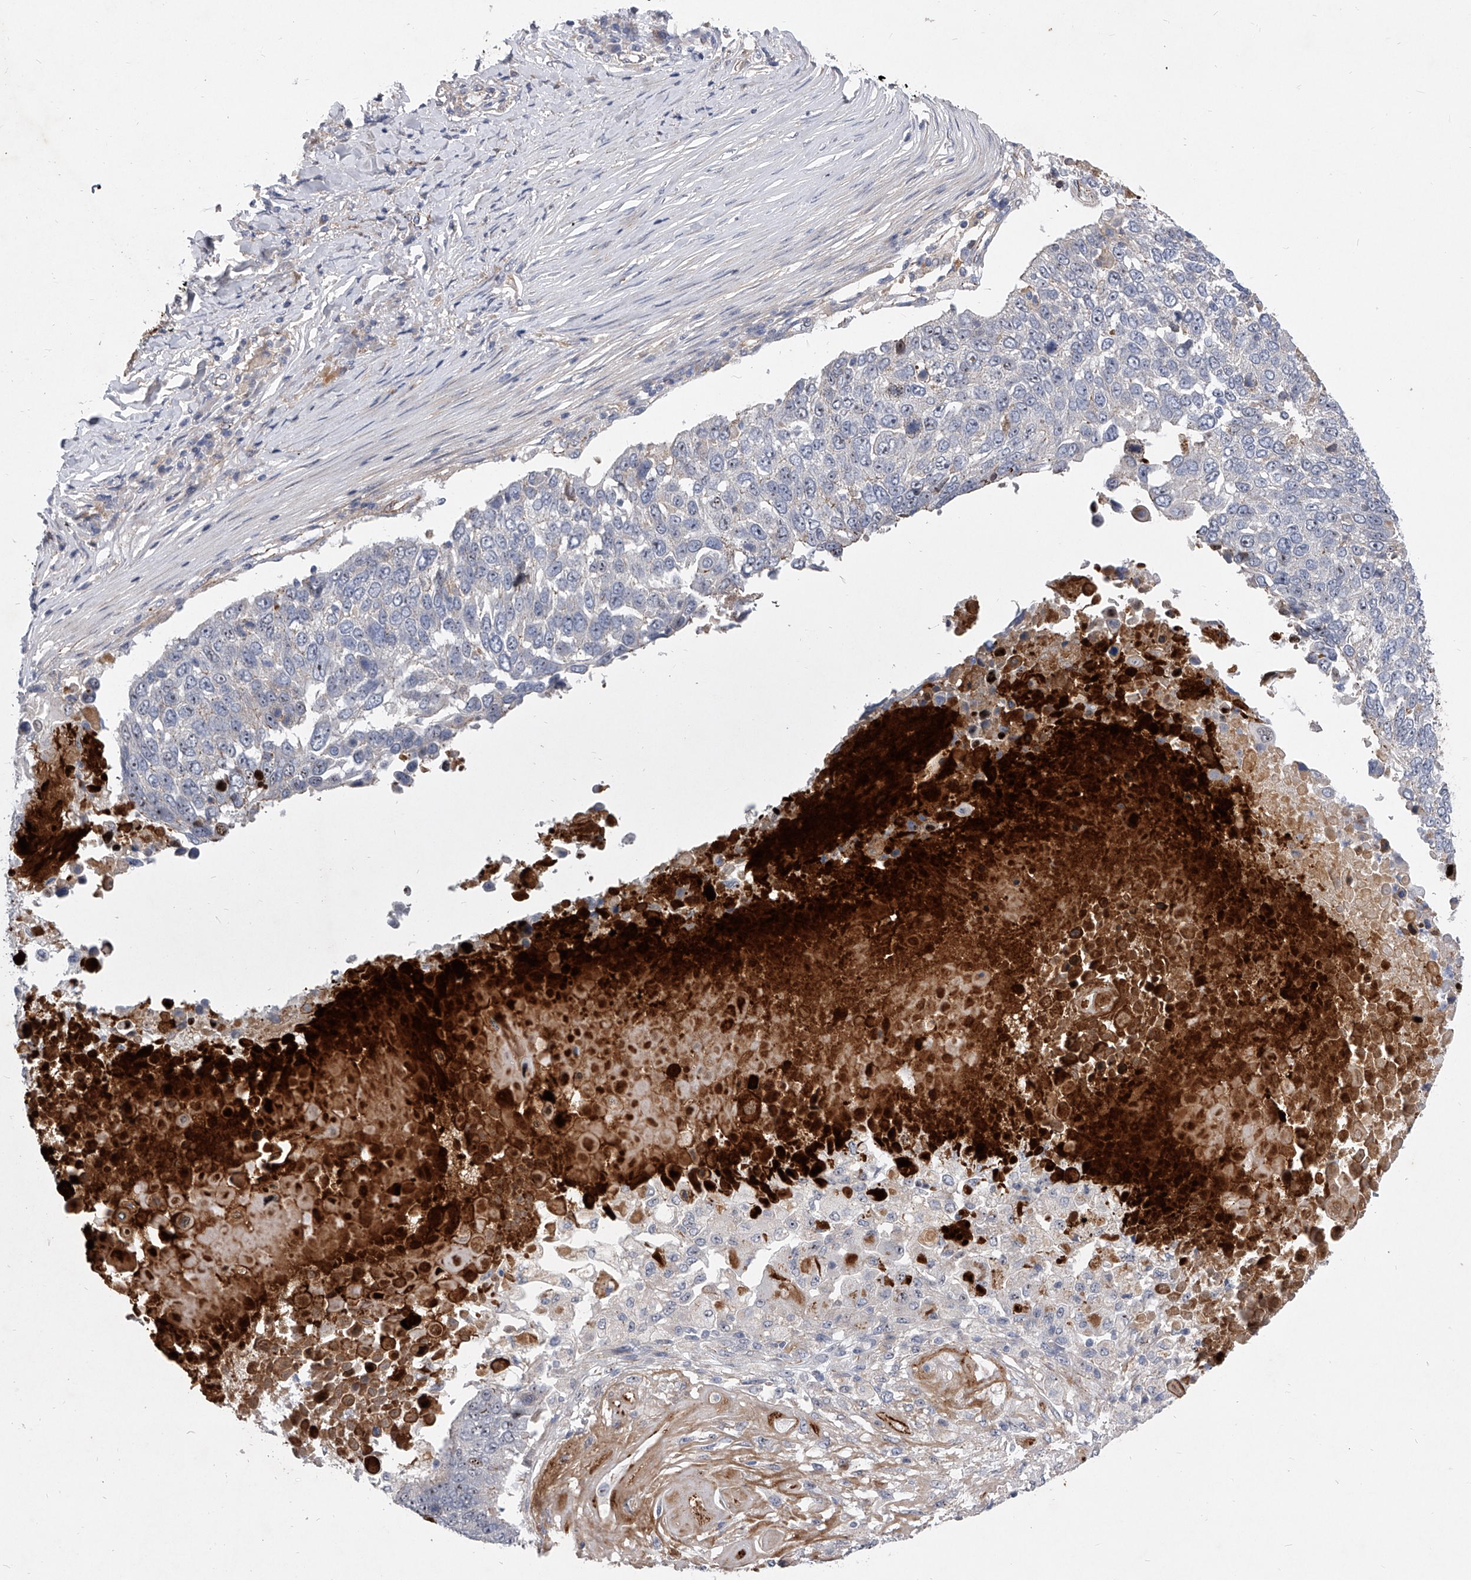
{"staining": {"intensity": "negative", "quantity": "none", "location": "none"}, "tissue": "lung cancer", "cell_type": "Tumor cells", "image_type": "cancer", "snomed": [{"axis": "morphology", "description": "Squamous cell carcinoma, NOS"}, {"axis": "topography", "description": "Lung"}], "caption": "Tumor cells are negative for brown protein staining in lung cancer (squamous cell carcinoma).", "gene": "MINDY4", "patient": {"sex": "male", "age": 66}}